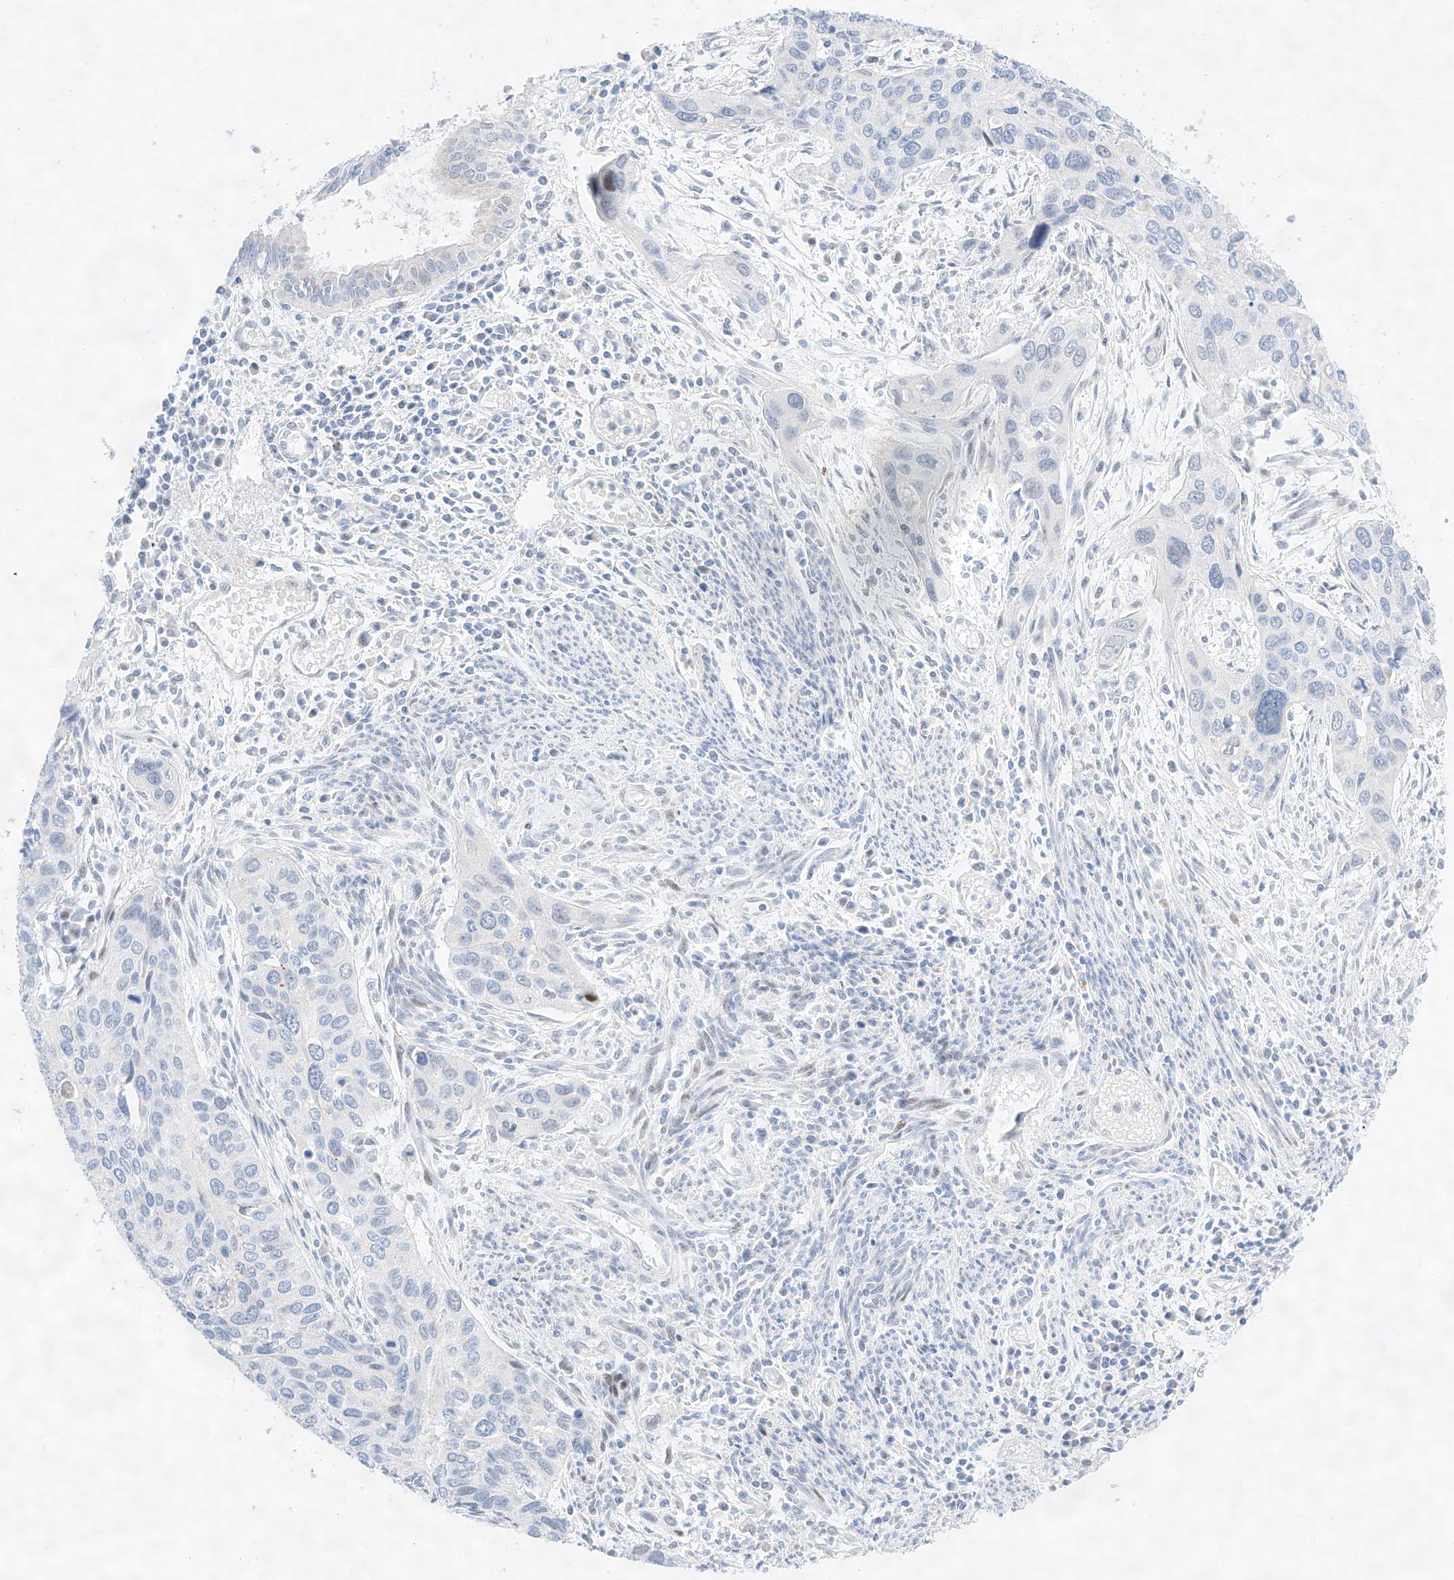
{"staining": {"intensity": "negative", "quantity": "none", "location": "none"}, "tissue": "cervical cancer", "cell_type": "Tumor cells", "image_type": "cancer", "snomed": [{"axis": "morphology", "description": "Squamous cell carcinoma, NOS"}, {"axis": "topography", "description": "Cervix"}], "caption": "A micrograph of squamous cell carcinoma (cervical) stained for a protein displays no brown staining in tumor cells.", "gene": "NT5C3B", "patient": {"sex": "female", "age": 55}}